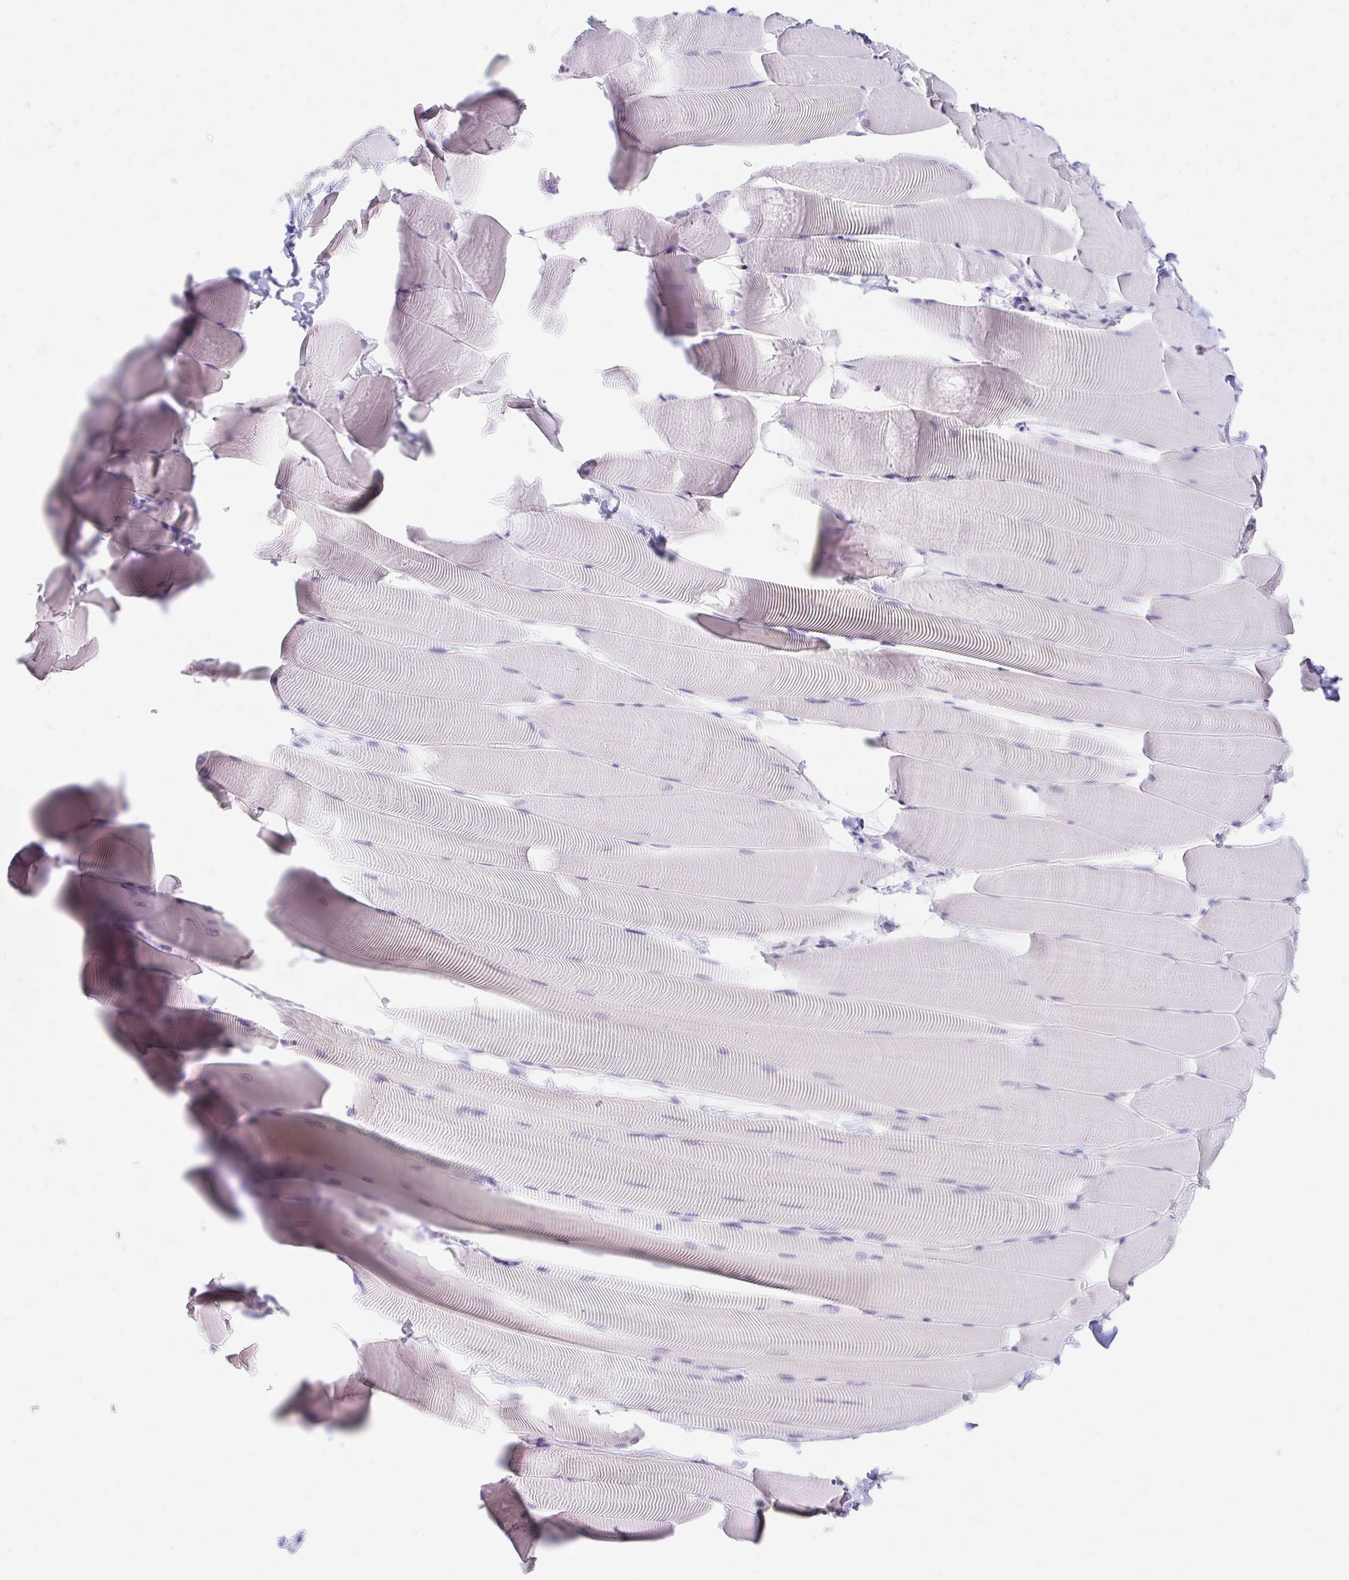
{"staining": {"intensity": "negative", "quantity": "none", "location": "none"}, "tissue": "skeletal muscle", "cell_type": "Myocytes", "image_type": "normal", "snomed": [{"axis": "morphology", "description": "Normal tissue, NOS"}, {"axis": "topography", "description": "Skeletal muscle"}], "caption": "This is an IHC photomicrograph of benign skeletal muscle. There is no positivity in myocytes.", "gene": "AZGP1", "patient": {"sex": "male", "age": 25}}